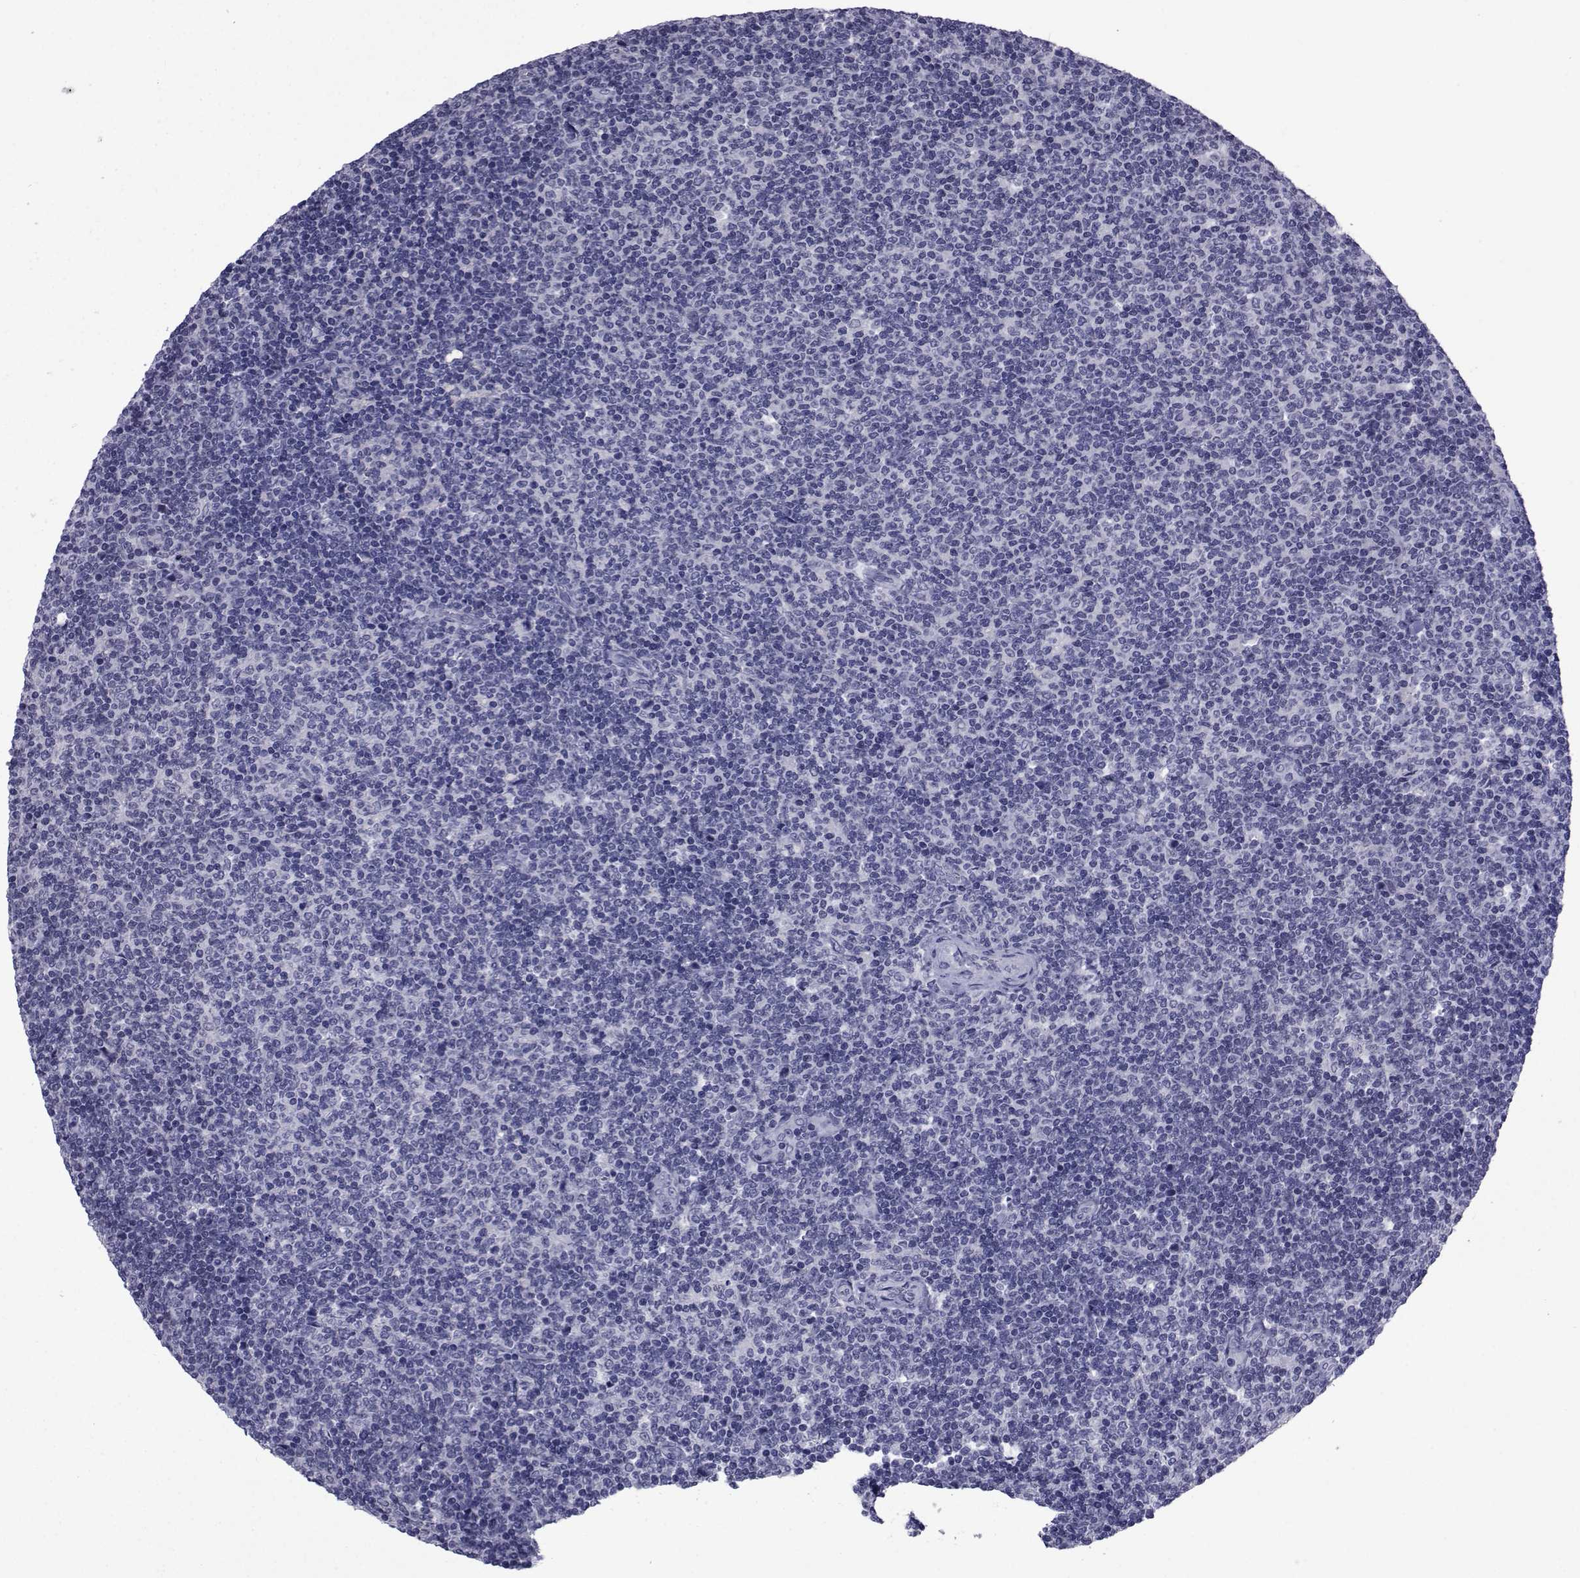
{"staining": {"intensity": "negative", "quantity": "none", "location": "none"}, "tissue": "lymphoma", "cell_type": "Tumor cells", "image_type": "cancer", "snomed": [{"axis": "morphology", "description": "Malignant lymphoma, non-Hodgkin's type, Low grade"}, {"axis": "topography", "description": "Lymph node"}], "caption": "Immunohistochemical staining of human lymphoma displays no significant positivity in tumor cells.", "gene": "SEMA5B", "patient": {"sex": "male", "age": 52}}